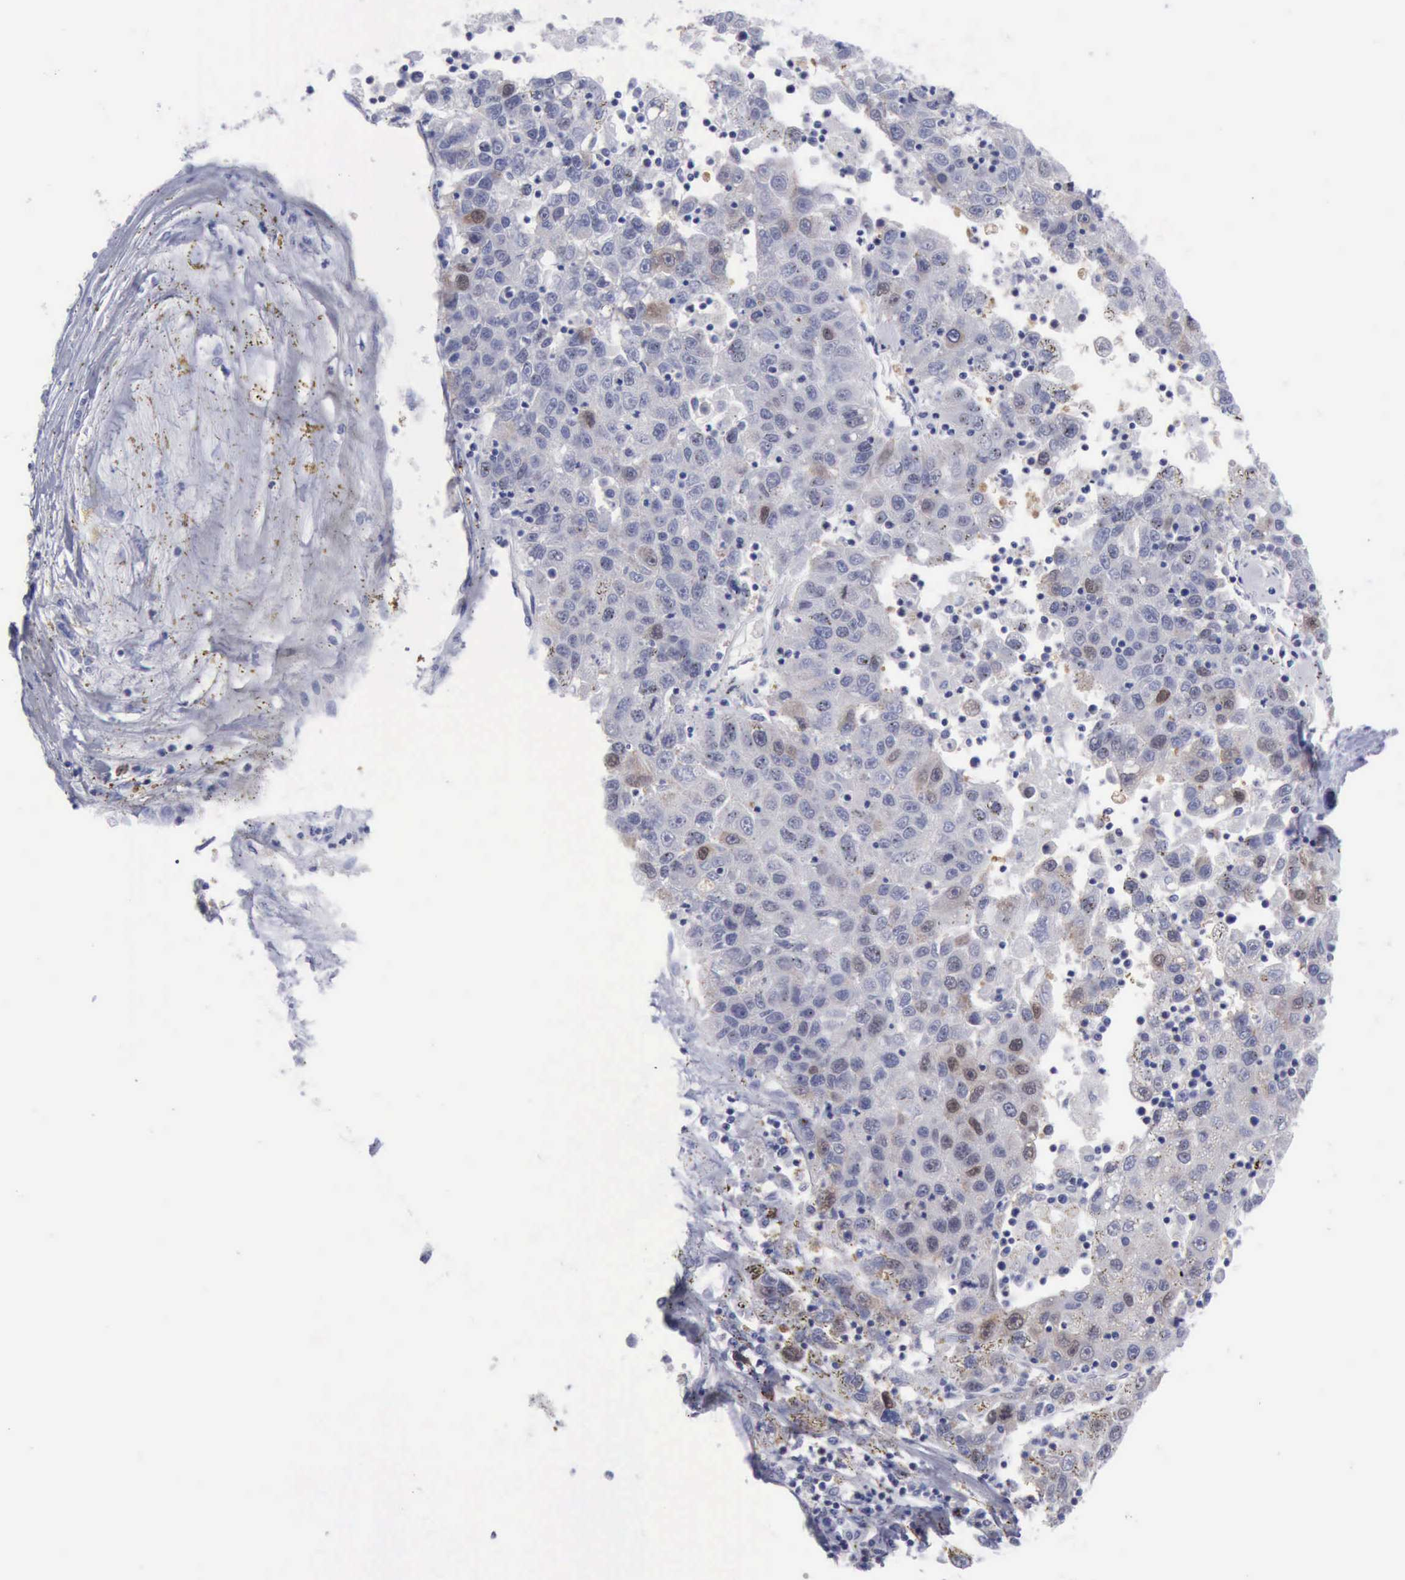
{"staining": {"intensity": "negative", "quantity": "none", "location": "none"}, "tissue": "liver cancer", "cell_type": "Tumor cells", "image_type": "cancer", "snomed": [{"axis": "morphology", "description": "Carcinoma, Hepatocellular, NOS"}, {"axis": "topography", "description": "Liver"}], "caption": "High power microscopy micrograph of an immunohistochemistry image of liver cancer, revealing no significant staining in tumor cells.", "gene": "SATB2", "patient": {"sex": "male", "age": 49}}